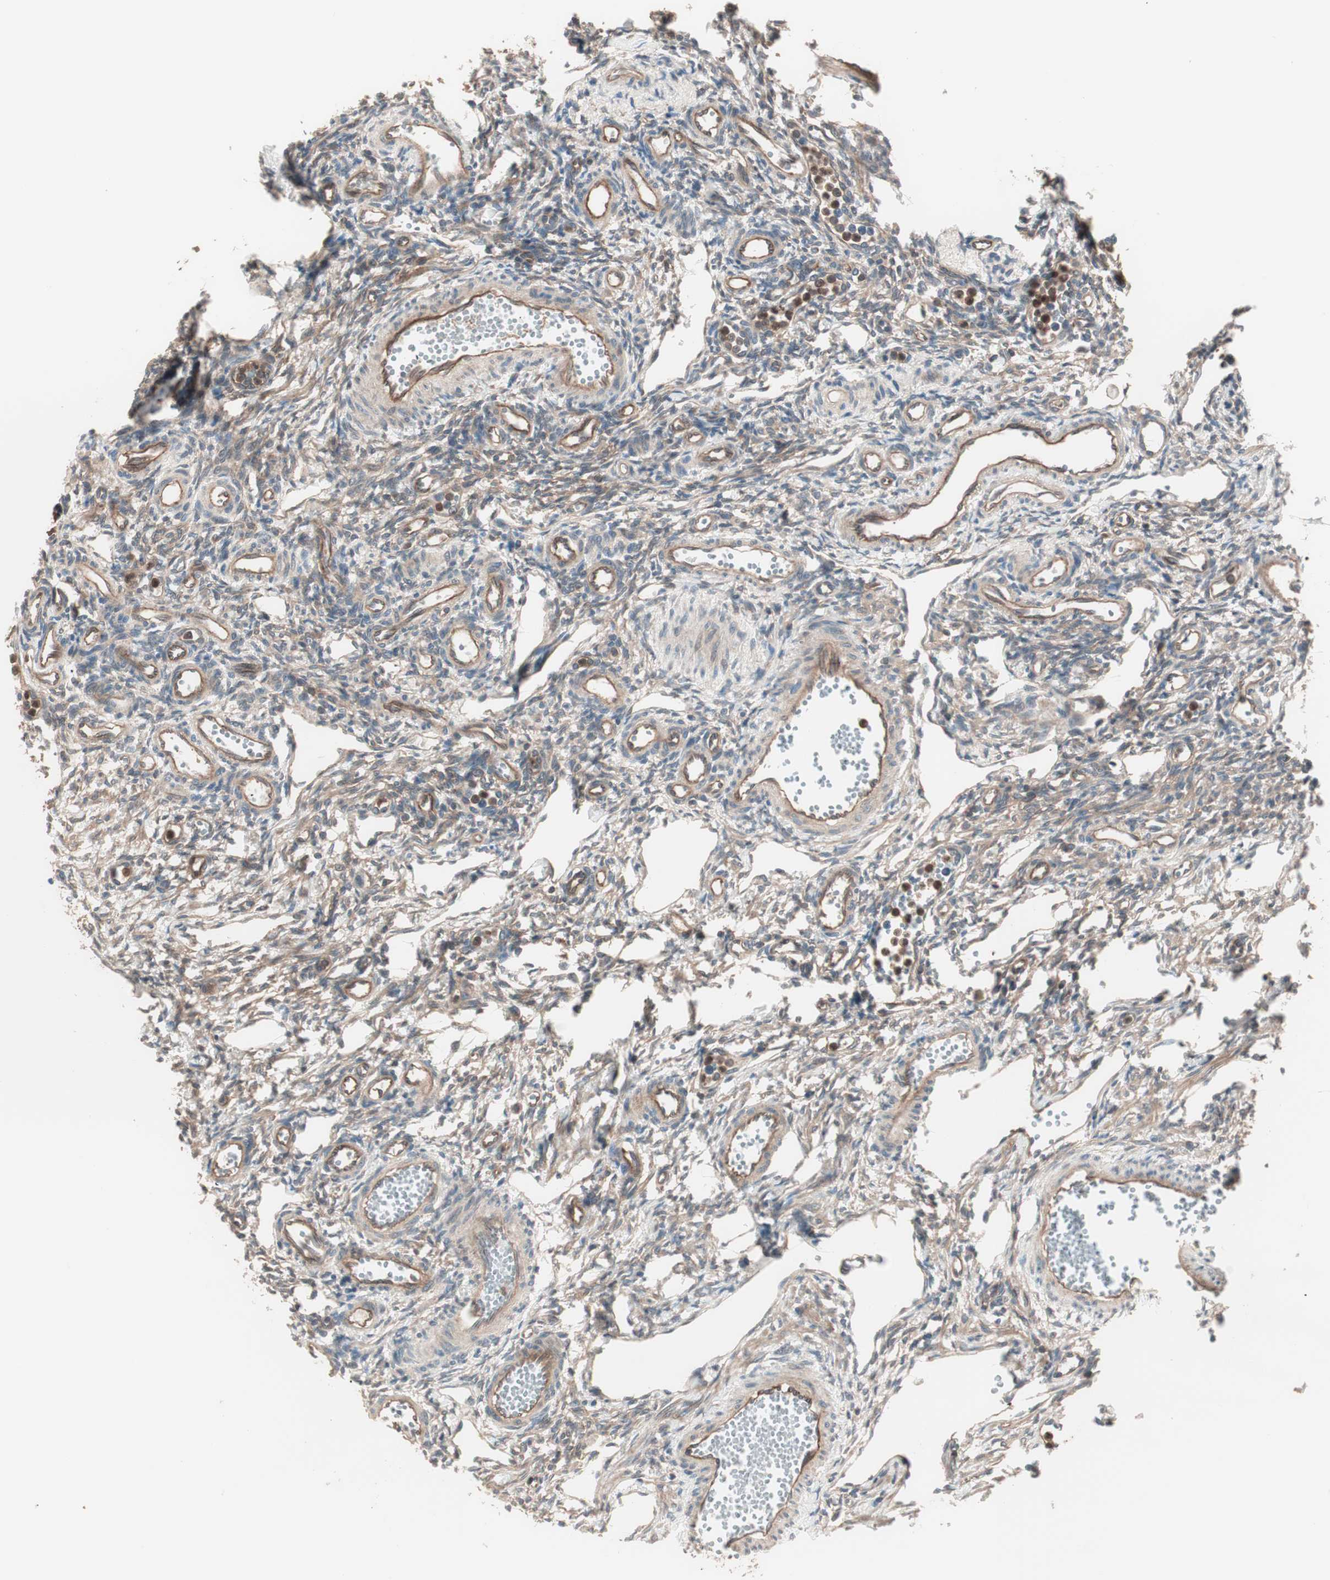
{"staining": {"intensity": "moderate", "quantity": ">75%", "location": "cytoplasmic/membranous"}, "tissue": "ovary", "cell_type": "Ovarian stroma cells", "image_type": "normal", "snomed": [{"axis": "morphology", "description": "Normal tissue, NOS"}, {"axis": "topography", "description": "Ovary"}], "caption": "Immunohistochemistry (IHC) image of unremarkable ovary: ovary stained using IHC demonstrates medium levels of moderate protein expression localized specifically in the cytoplasmic/membranous of ovarian stroma cells, appearing as a cytoplasmic/membranous brown color.", "gene": "TSG101", "patient": {"sex": "female", "age": 33}}